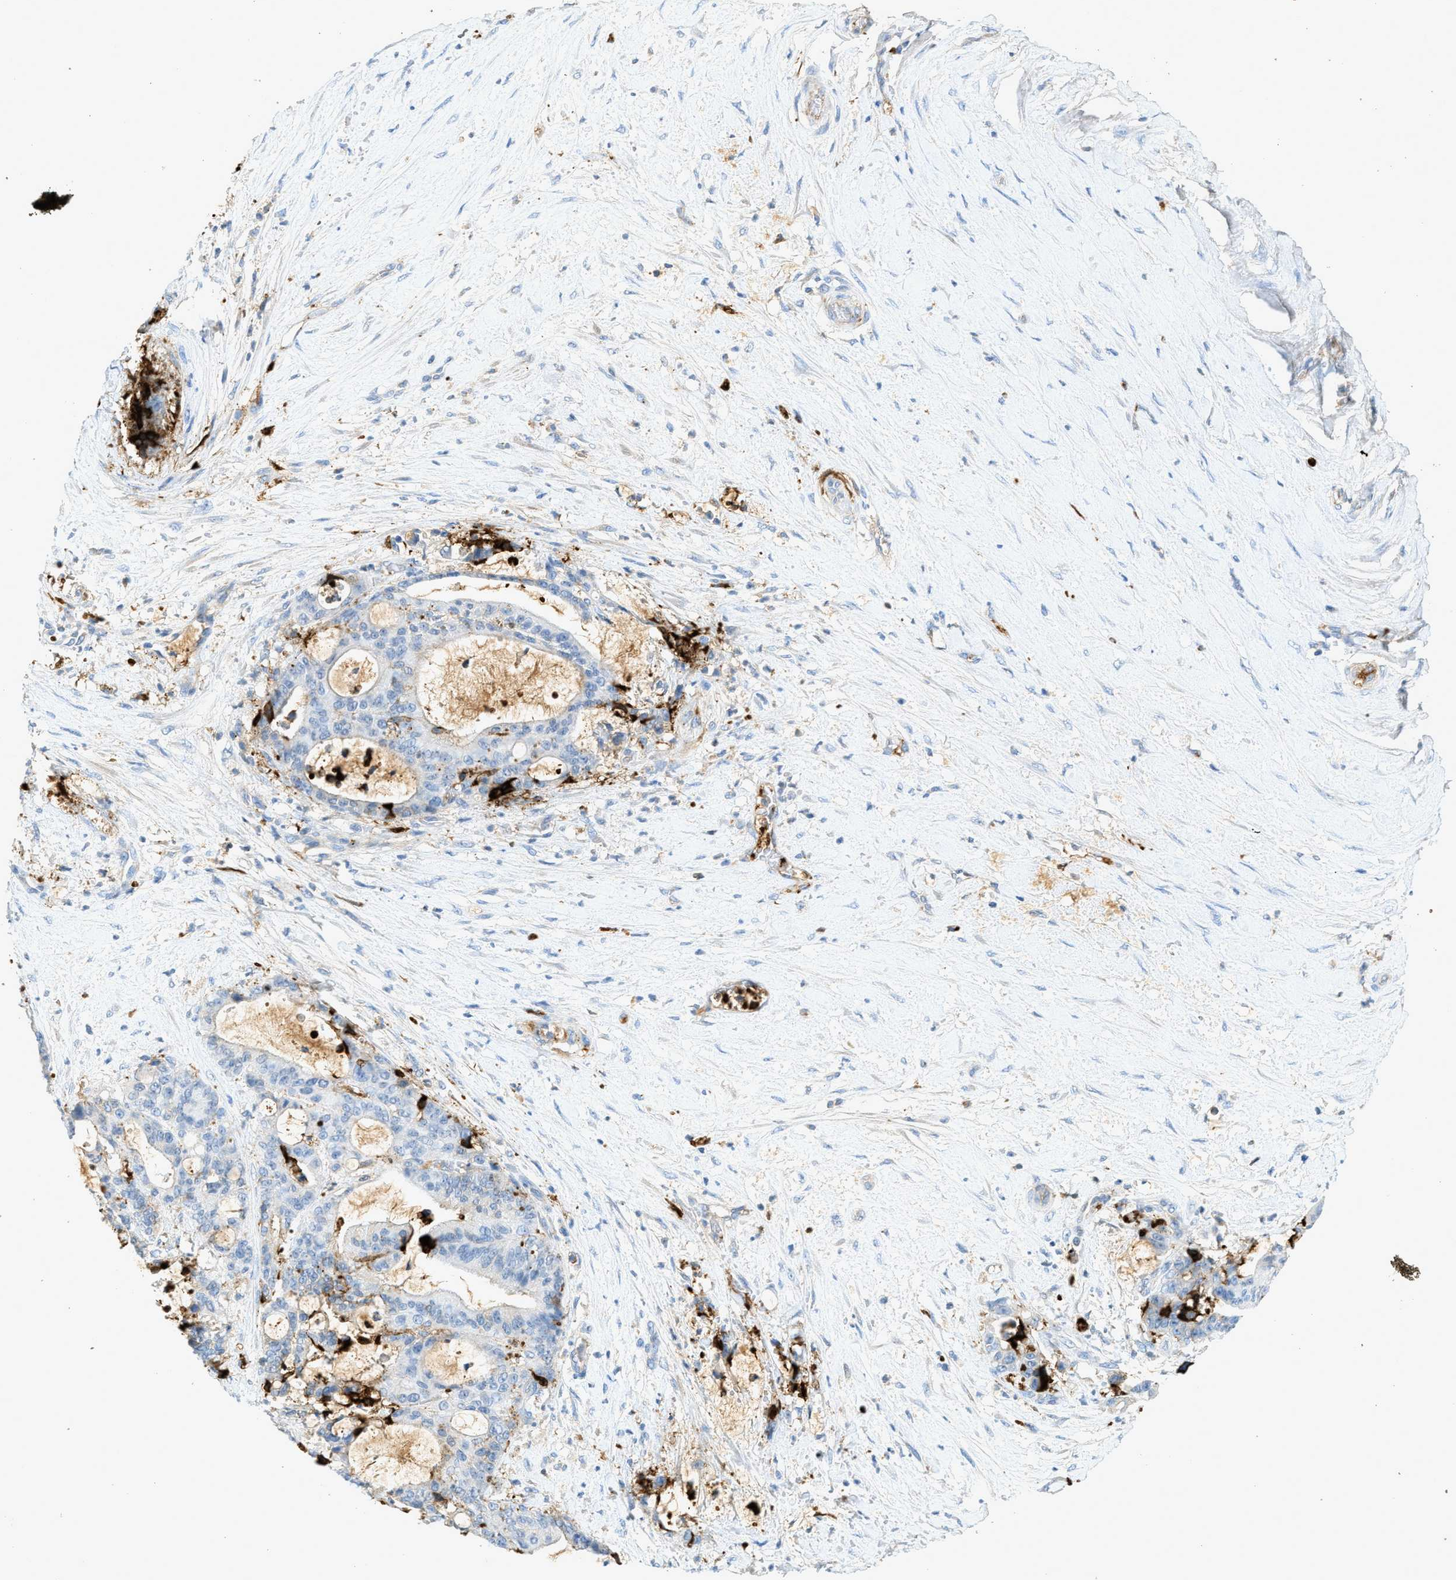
{"staining": {"intensity": "negative", "quantity": "none", "location": "none"}, "tissue": "liver cancer", "cell_type": "Tumor cells", "image_type": "cancer", "snomed": [{"axis": "morphology", "description": "Normal tissue, NOS"}, {"axis": "morphology", "description": "Cholangiocarcinoma"}, {"axis": "topography", "description": "Liver"}, {"axis": "topography", "description": "Peripheral nerve tissue"}], "caption": "A high-resolution image shows IHC staining of cholangiocarcinoma (liver), which displays no significant positivity in tumor cells.", "gene": "F2", "patient": {"sex": "female", "age": 73}}